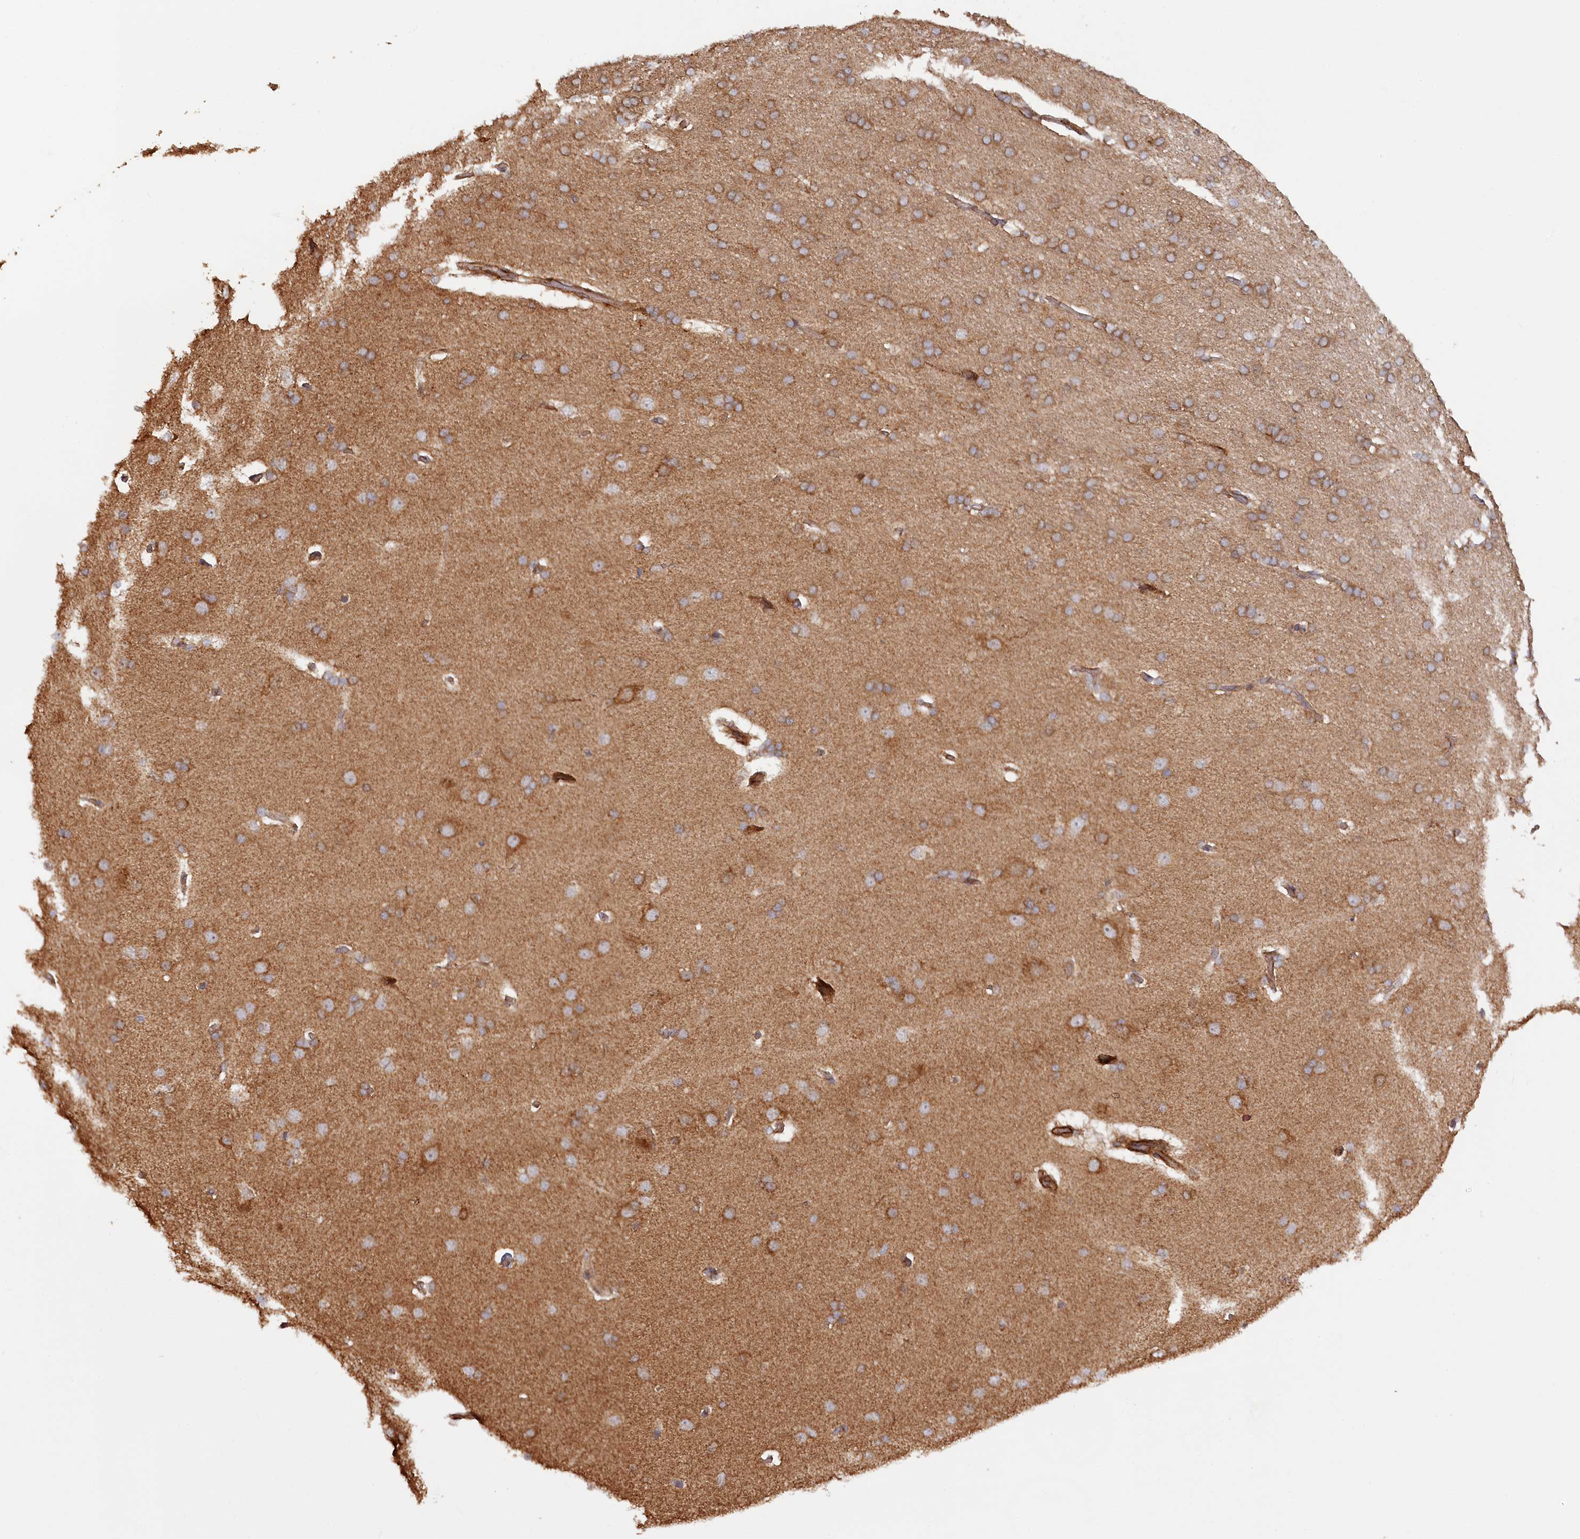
{"staining": {"intensity": "moderate", "quantity": ">75%", "location": "cytoplasmic/membranous"}, "tissue": "cerebral cortex", "cell_type": "Endothelial cells", "image_type": "normal", "snomed": [{"axis": "morphology", "description": "Normal tissue, NOS"}, {"axis": "topography", "description": "Cerebral cortex"}], "caption": "Cerebral cortex stained for a protein (brown) reveals moderate cytoplasmic/membranous positive staining in approximately >75% of endothelial cells.", "gene": "PAIP2", "patient": {"sex": "male", "age": 62}}